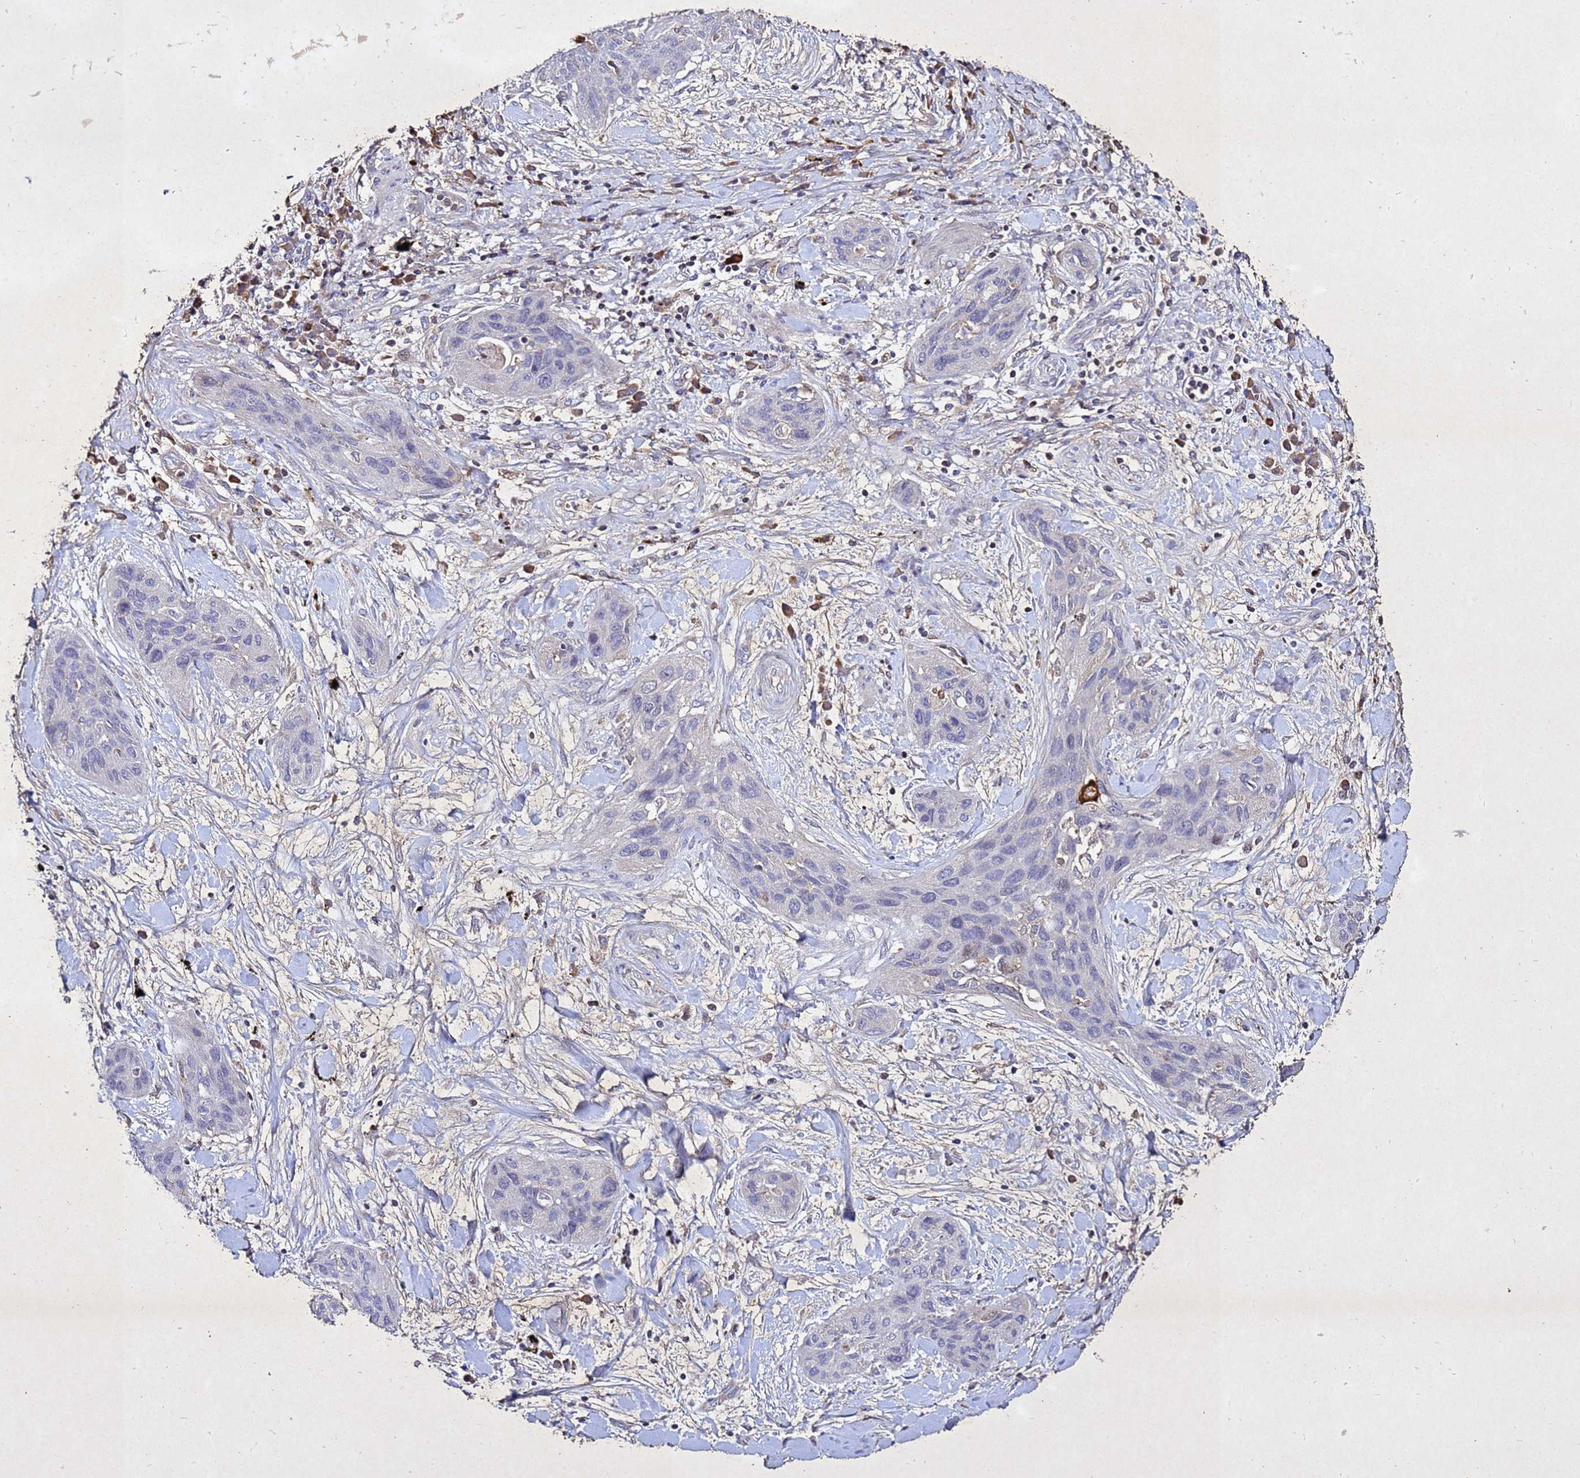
{"staining": {"intensity": "negative", "quantity": "none", "location": "none"}, "tissue": "lung cancer", "cell_type": "Tumor cells", "image_type": "cancer", "snomed": [{"axis": "morphology", "description": "Squamous cell carcinoma, NOS"}, {"axis": "topography", "description": "Lung"}], "caption": "There is no significant positivity in tumor cells of lung cancer (squamous cell carcinoma).", "gene": "SV2B", "patient": {"sex": "female", "age": 70}}